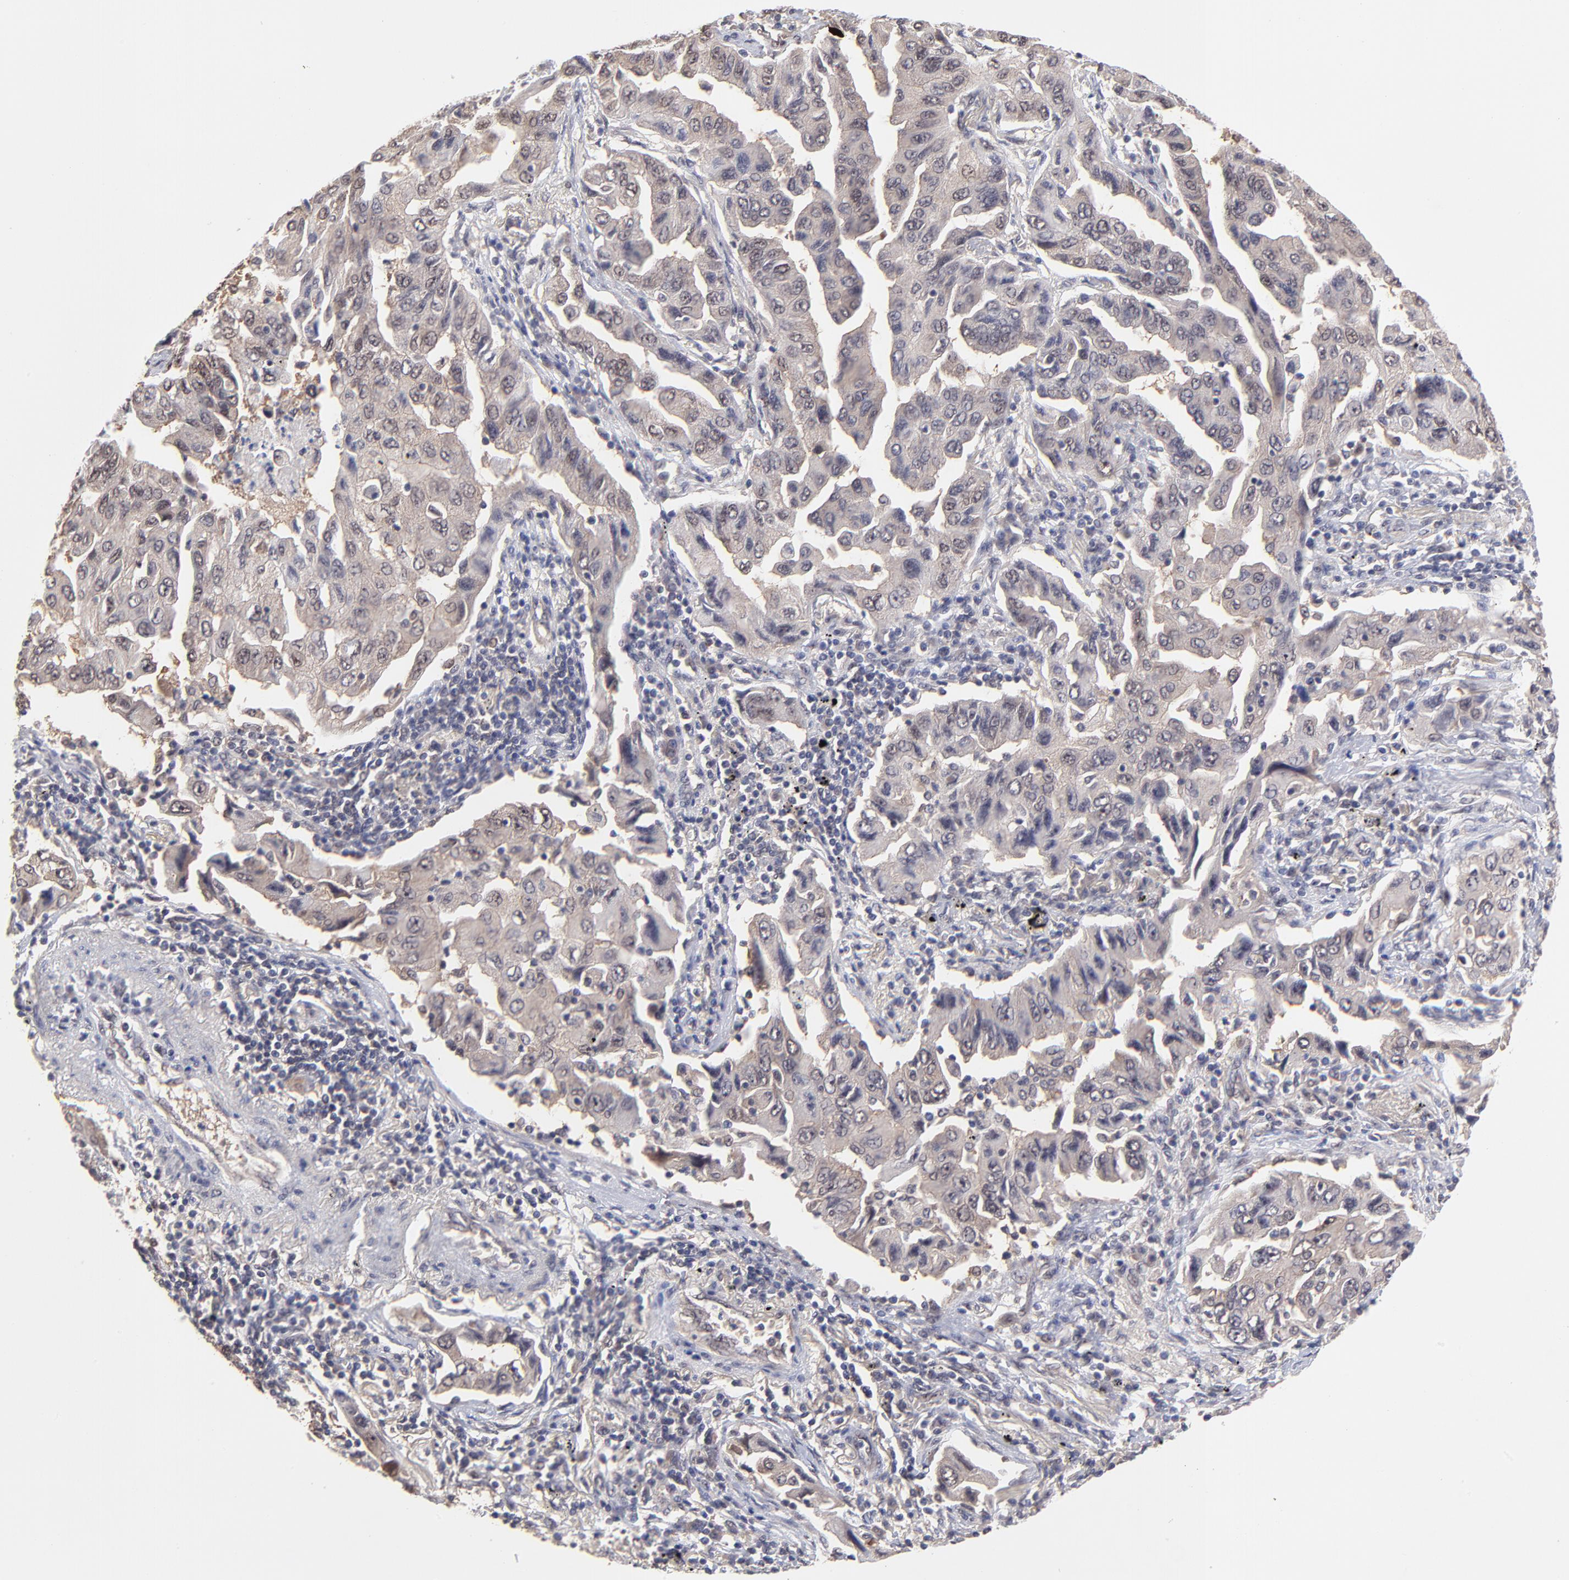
{"staining": {"intensity": "weak", "quantity": ">75%", "location": "cytoplasmic/membranous"}, "tissue": "lung cancer", "cell_type": "Tumor cells", "image_type": "cancer", "snomed": [{"axis": "morphology", "description": "Adenocarcinoma, NOS"}, {"axis": "topography", "description": "Lung"}], "caption": "Lung adenocarcinoma stained for a protein (brown) exhibits weak cytoplasmic/membranous positive expression in about >75% of tumor cells.", "gene": "UBE2E3", "patient": {"sex": "female", "age": 65}}